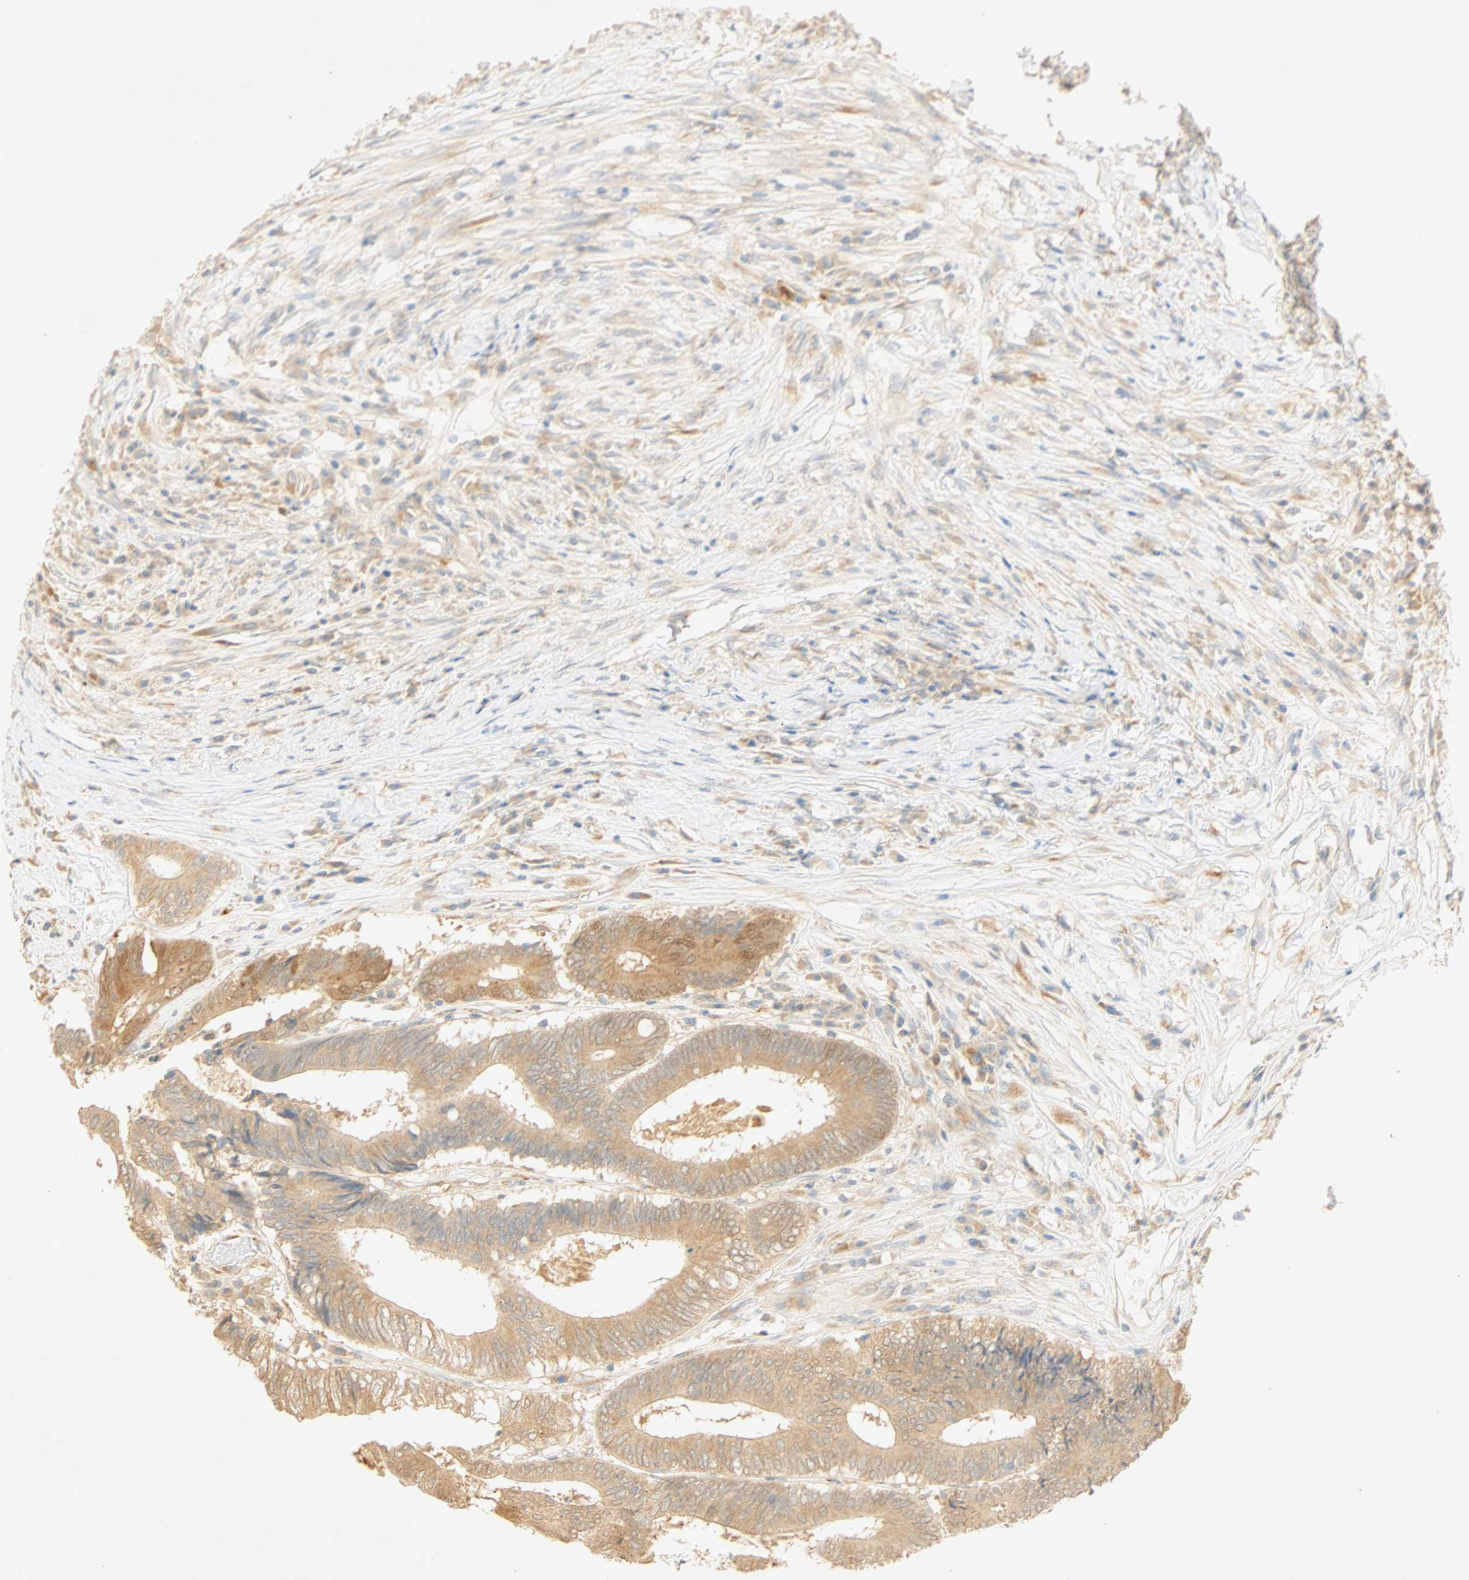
{"staining": {"intensity": "moderate", "quantity": ">75%", "location": "cytoplasmic/membranous"}, "tissue": "colorectal cancer", "cell_type": "Tumor cells", "image_type": "cancer", "snomed": [{"axis": "morphology", "description": "Adenocarcinoma, NOS"}, {"axis": "topography", "description": "Rectum"}], "caption": "Immunohistochemical staining of colorectal adenocarcinoma shows medium levels of moderate cytoplasmic/membranous protein expression in about >75% of tumor cells.", "gene": "SELENBP1", "patient": {"sex": "male", "age": 63}}